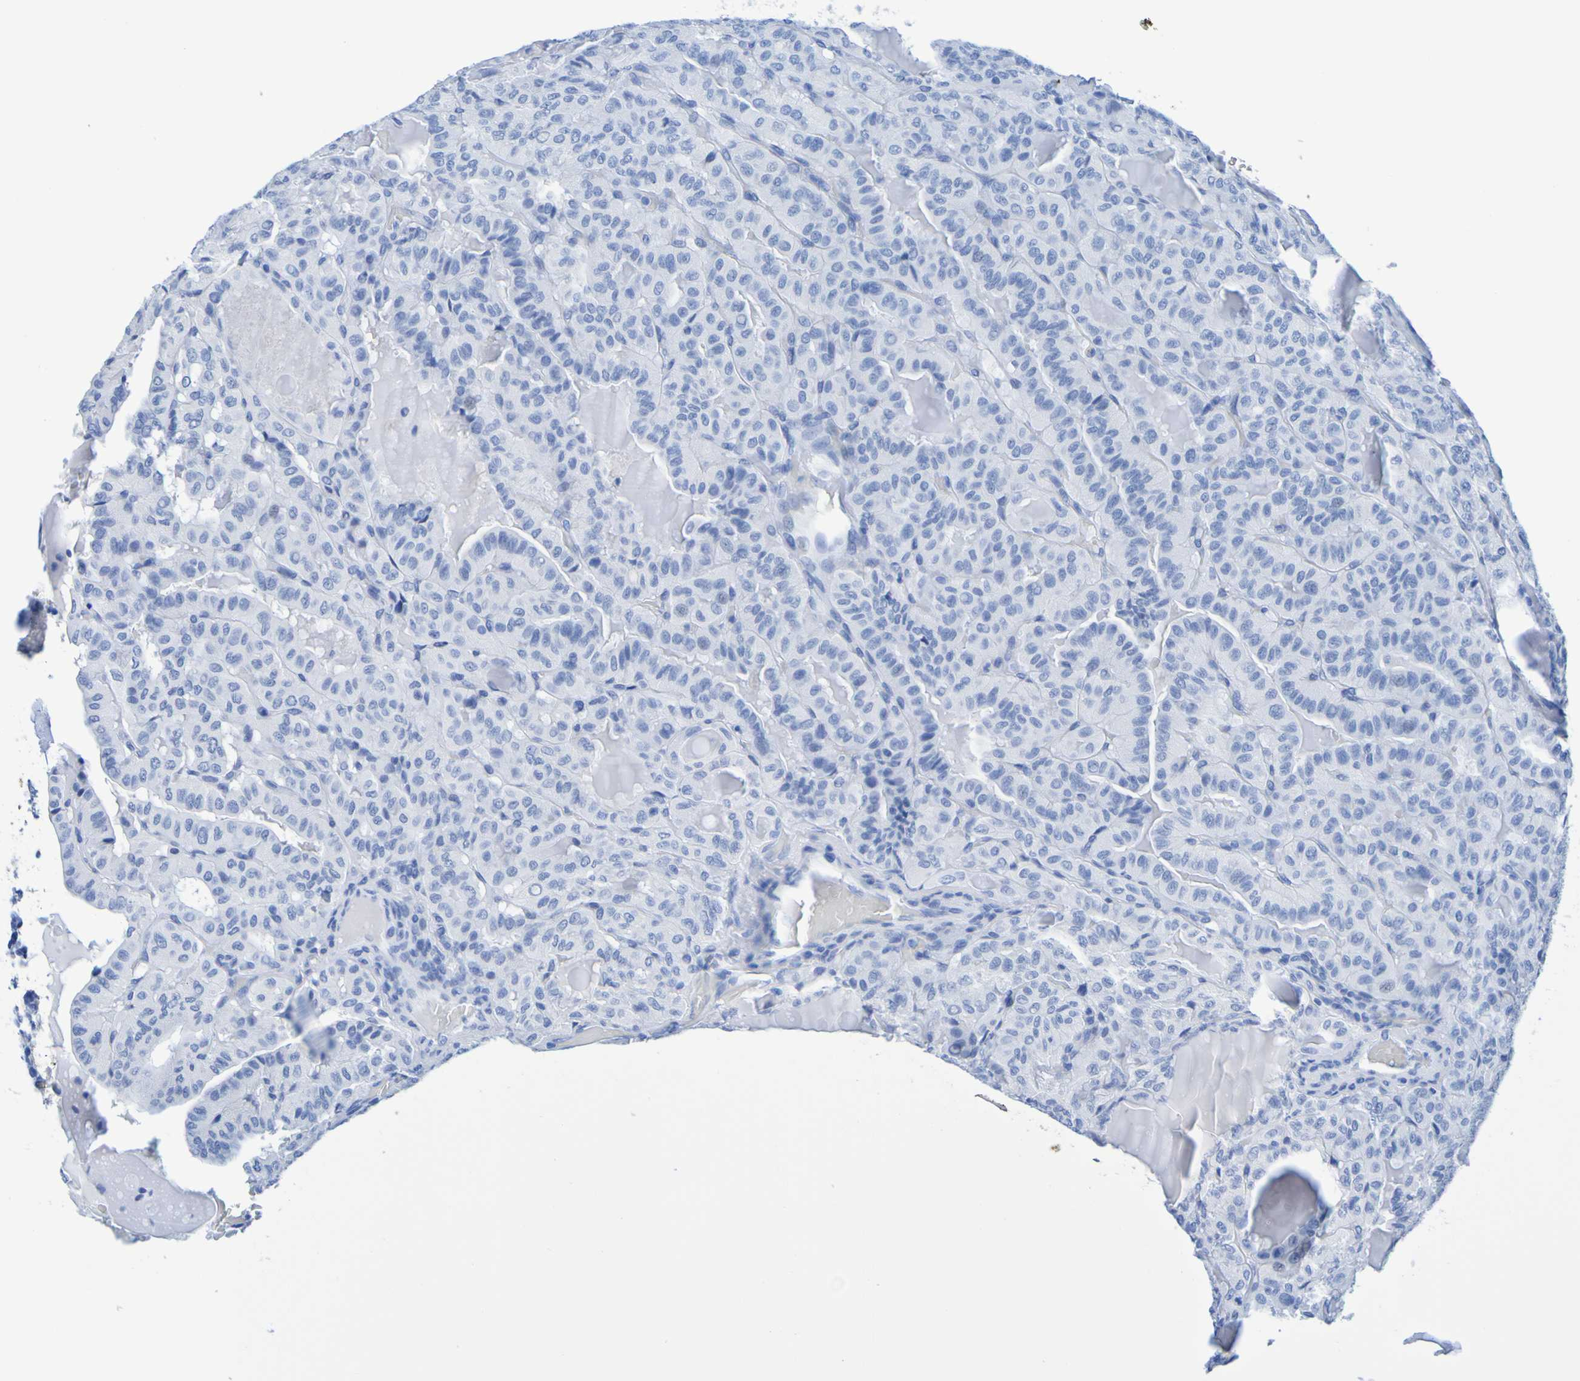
{"staining": {"intensity": "negative", "quantity": "none", "location": "none"}, "tissue": "thyroid cancer", "cell_type": "Tumor cells", "image_type": "cancer", "snomed": [{"axis": "morphology", "description": "Papillary adenocarcinoma, NOS"}, {"axis": "topography", "description": "Thyroid gland"}], "caption": "A histopathology image of human thyroid cancer is negative for staining in tumor cells. (DAB immunohistochemistry (IHC) visualized using brightfield microscopy, high magnification).", "gene": "DPEP1", "patient": {"sex": "male", "age": 77}}